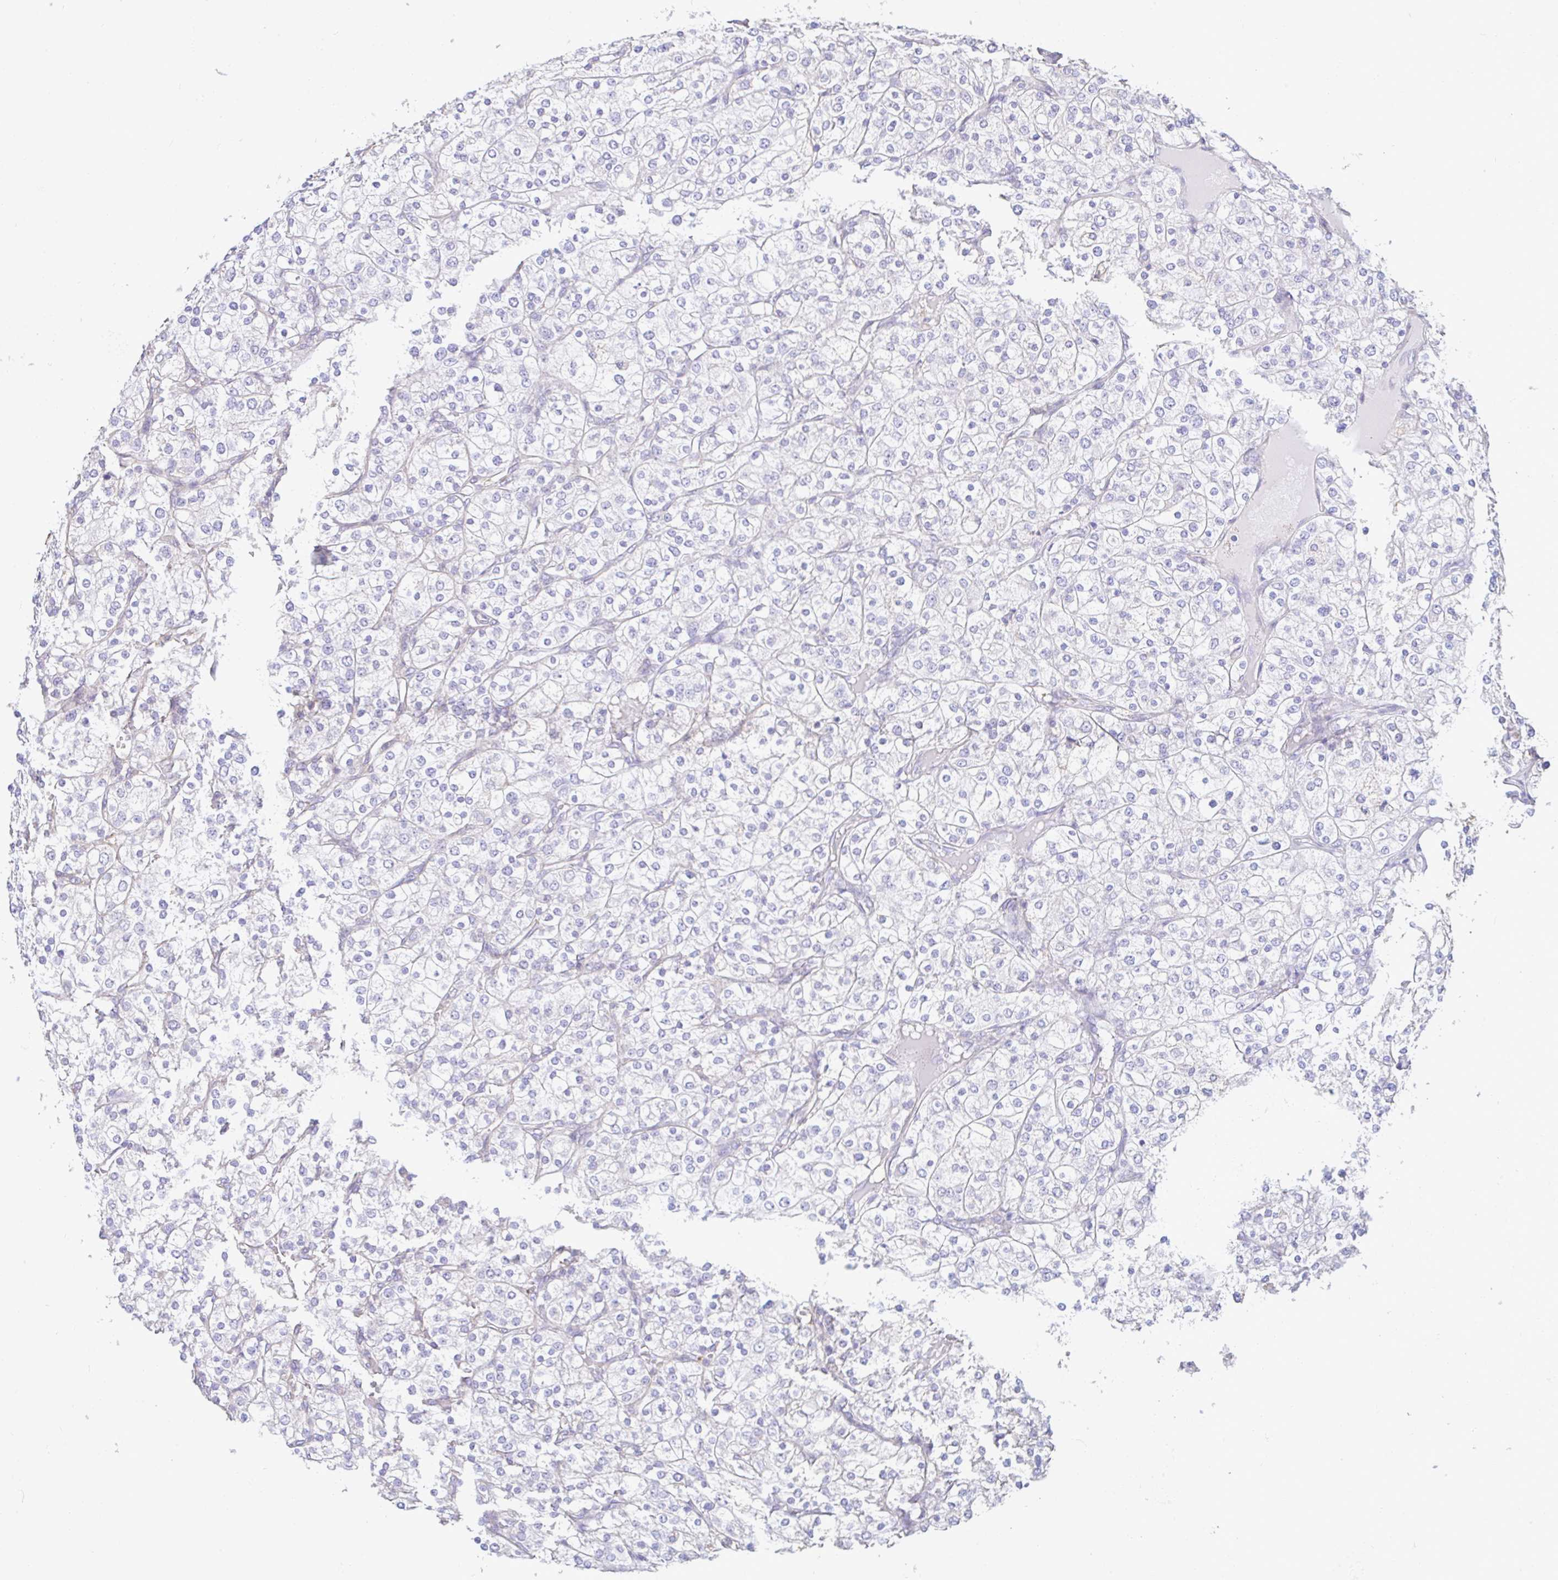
{"staining": {"intensity": "negative", "quantity": "none", "location": "none"}, "tissue": "renal cancer", "cell_type": "Tumor cells", "image_type": "cancer", "snomed": [{"axis": "morphology", "description": "Adenocarcinoma, NOS"}, {"axis": "topography", "description": "Kidney"}], "caption": "An image of renal adenocarcinoma stained for a protein shows no brown staining in tumor cells.", "gene": "PLCD4", "patient": {"sex": "male", "age": 80}}